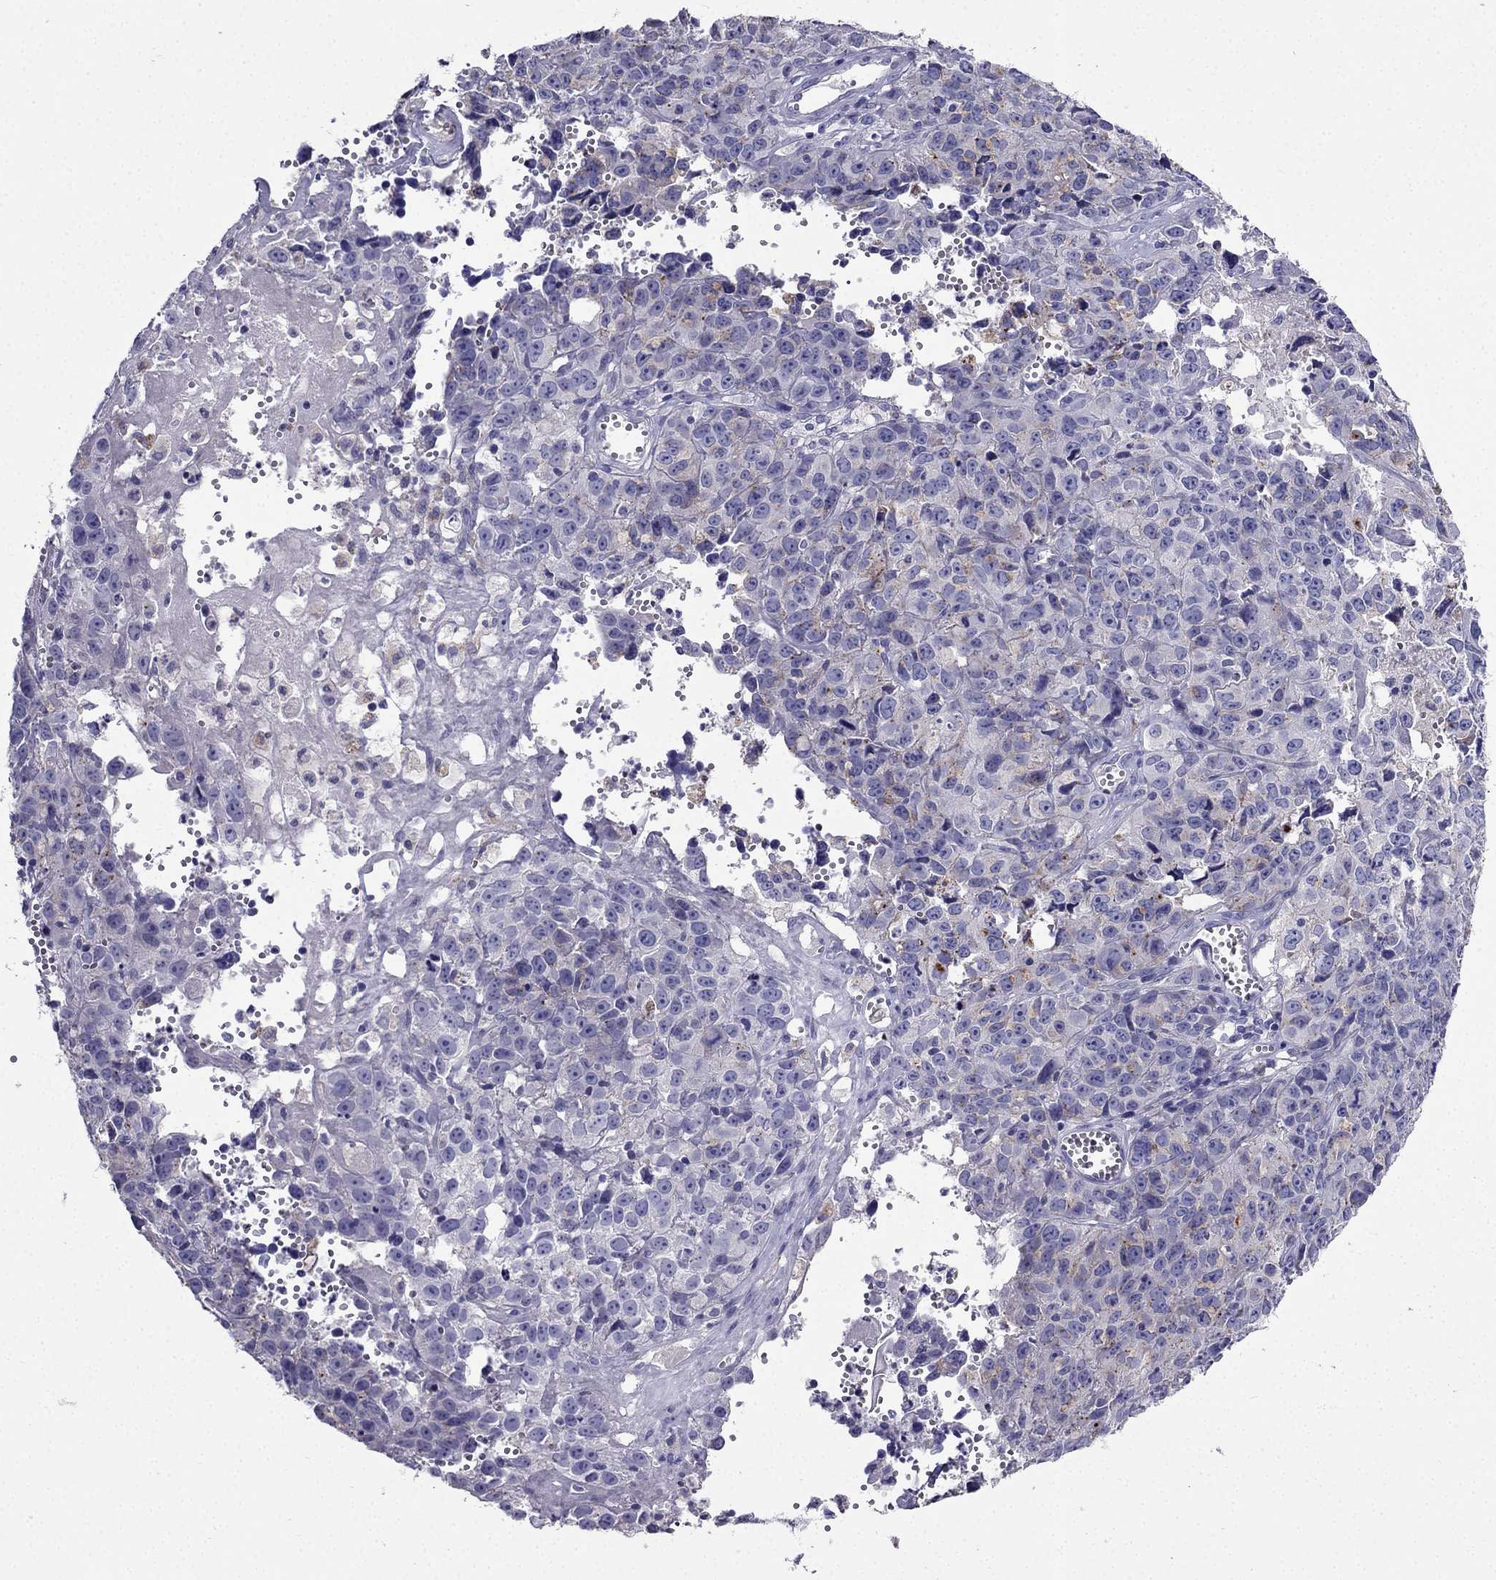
{"staining": {"intensity": "weak", "quantity": "<25%", "location": "cytoplasmic/membranous"}, "tissue": "cervical cancer", "cell_type": "Tumor cells", "image_type": "cancer", "snomed": [{"axis": "morphology", "description": "Squamous cell carcinoma, NOS"}, {"axis": "topography", "description": "Cervix"}], "caption": "A high-resolution photomicrograph shows immunohistochemistry staining of cervical cancer (squamous cell carcinoma), which reveals no significant positivity in tumor cells. Nuclei are stained in blue.", "gene": "PTH", "patient": {"sex": "female", "age": 28}}